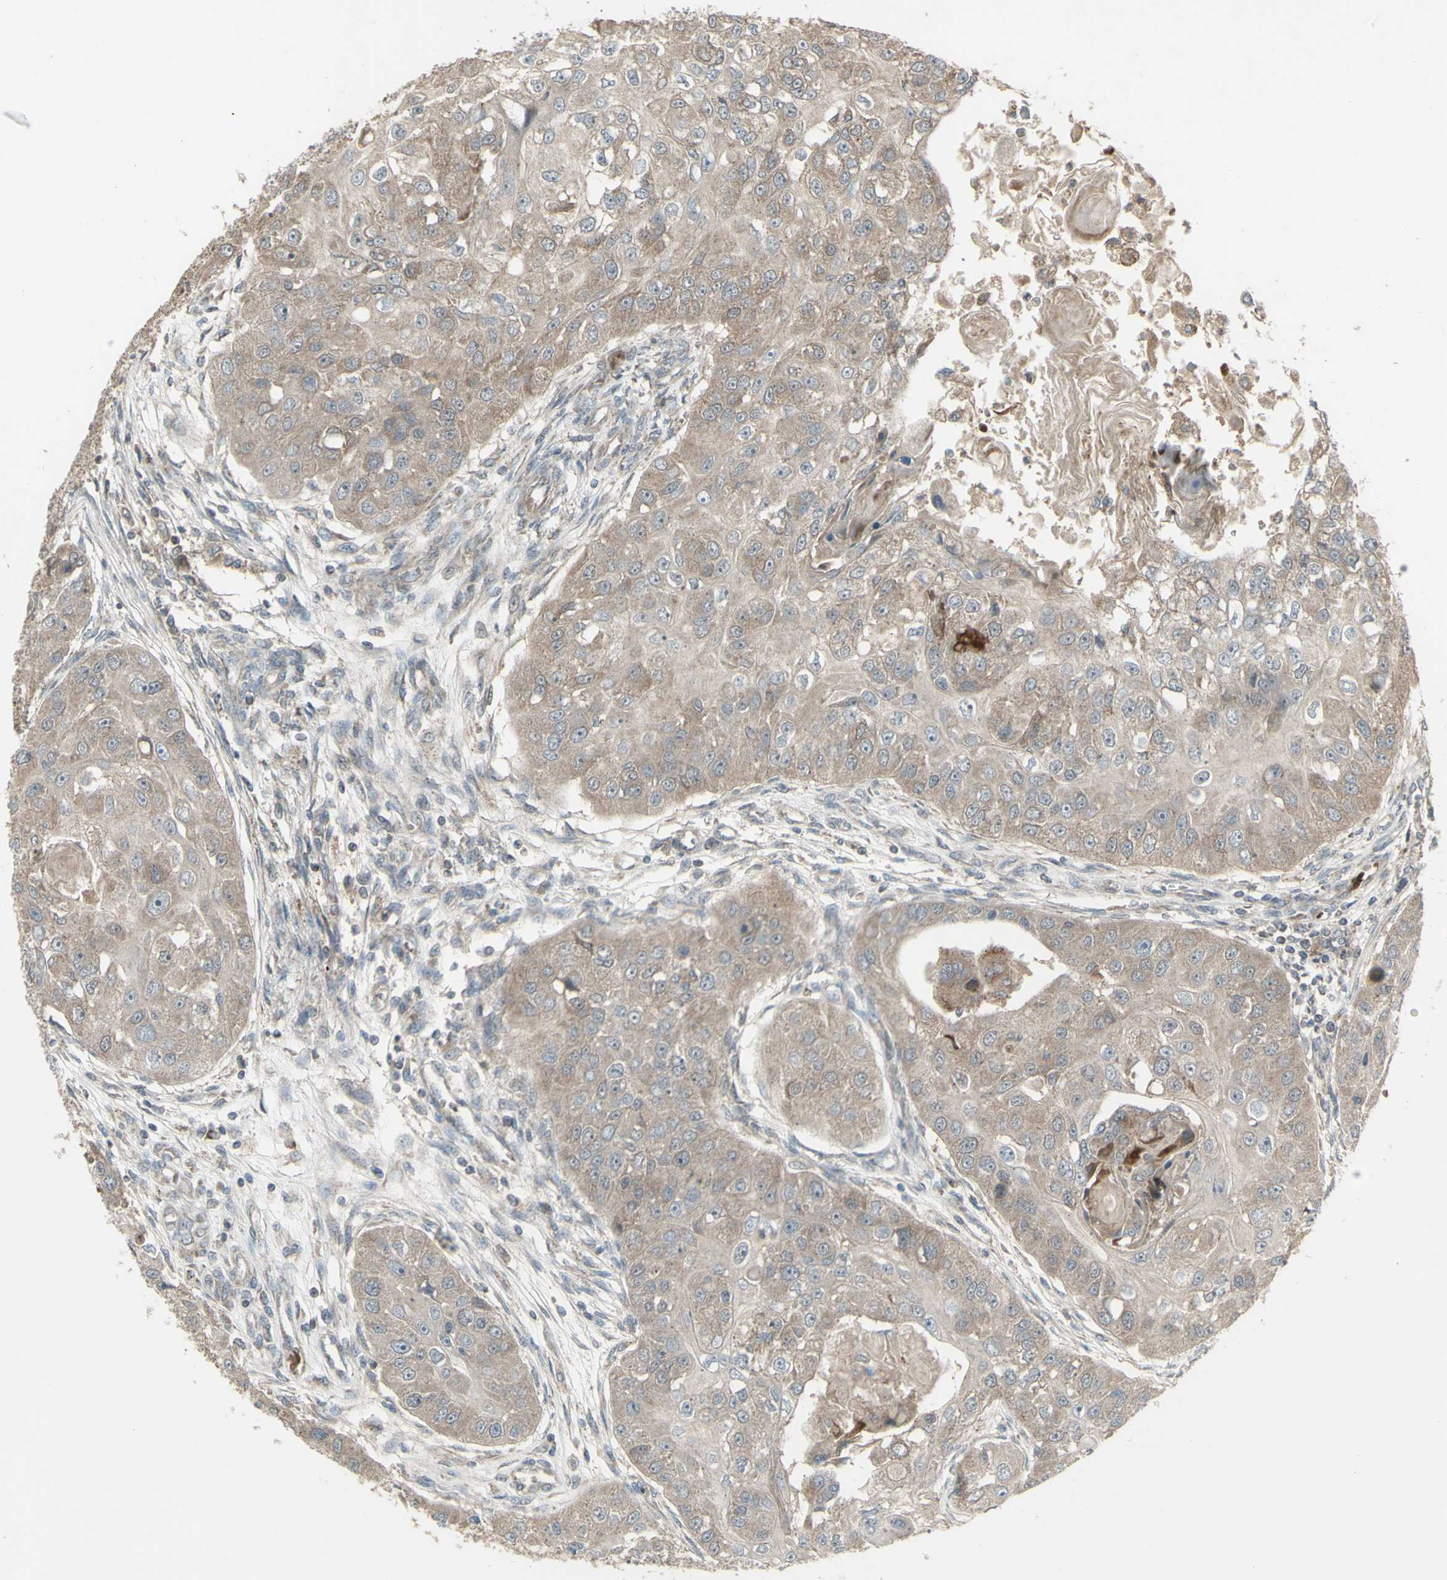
{"staining": {"intensity": "weak", "quantity": ">75%", "location": "cytoplasmic/membranous"}, "tissue": "head and neck cancer", "cell_type": "Tumor cells", "image_type": "cancer", "snomed": [{"axis": "morphology", "description": "Normal tissue, NOS"}, {"axis": "morphology", "description": "Squamous cell carcinoma, NOS"}, {"axis": "topography", "description": "Skeletal muscle"}, {"axis": "topography", "description": "Head-Neck"}], "caption": "Weak cytoplasmic/membranous expression for a protein is present in about >75% of tumor cells of head and neck squamous cell carcinoma using immunohistochemistry (IHC).", "gene": "SHC1", "patient": {"sex": "male", "age": 51}}